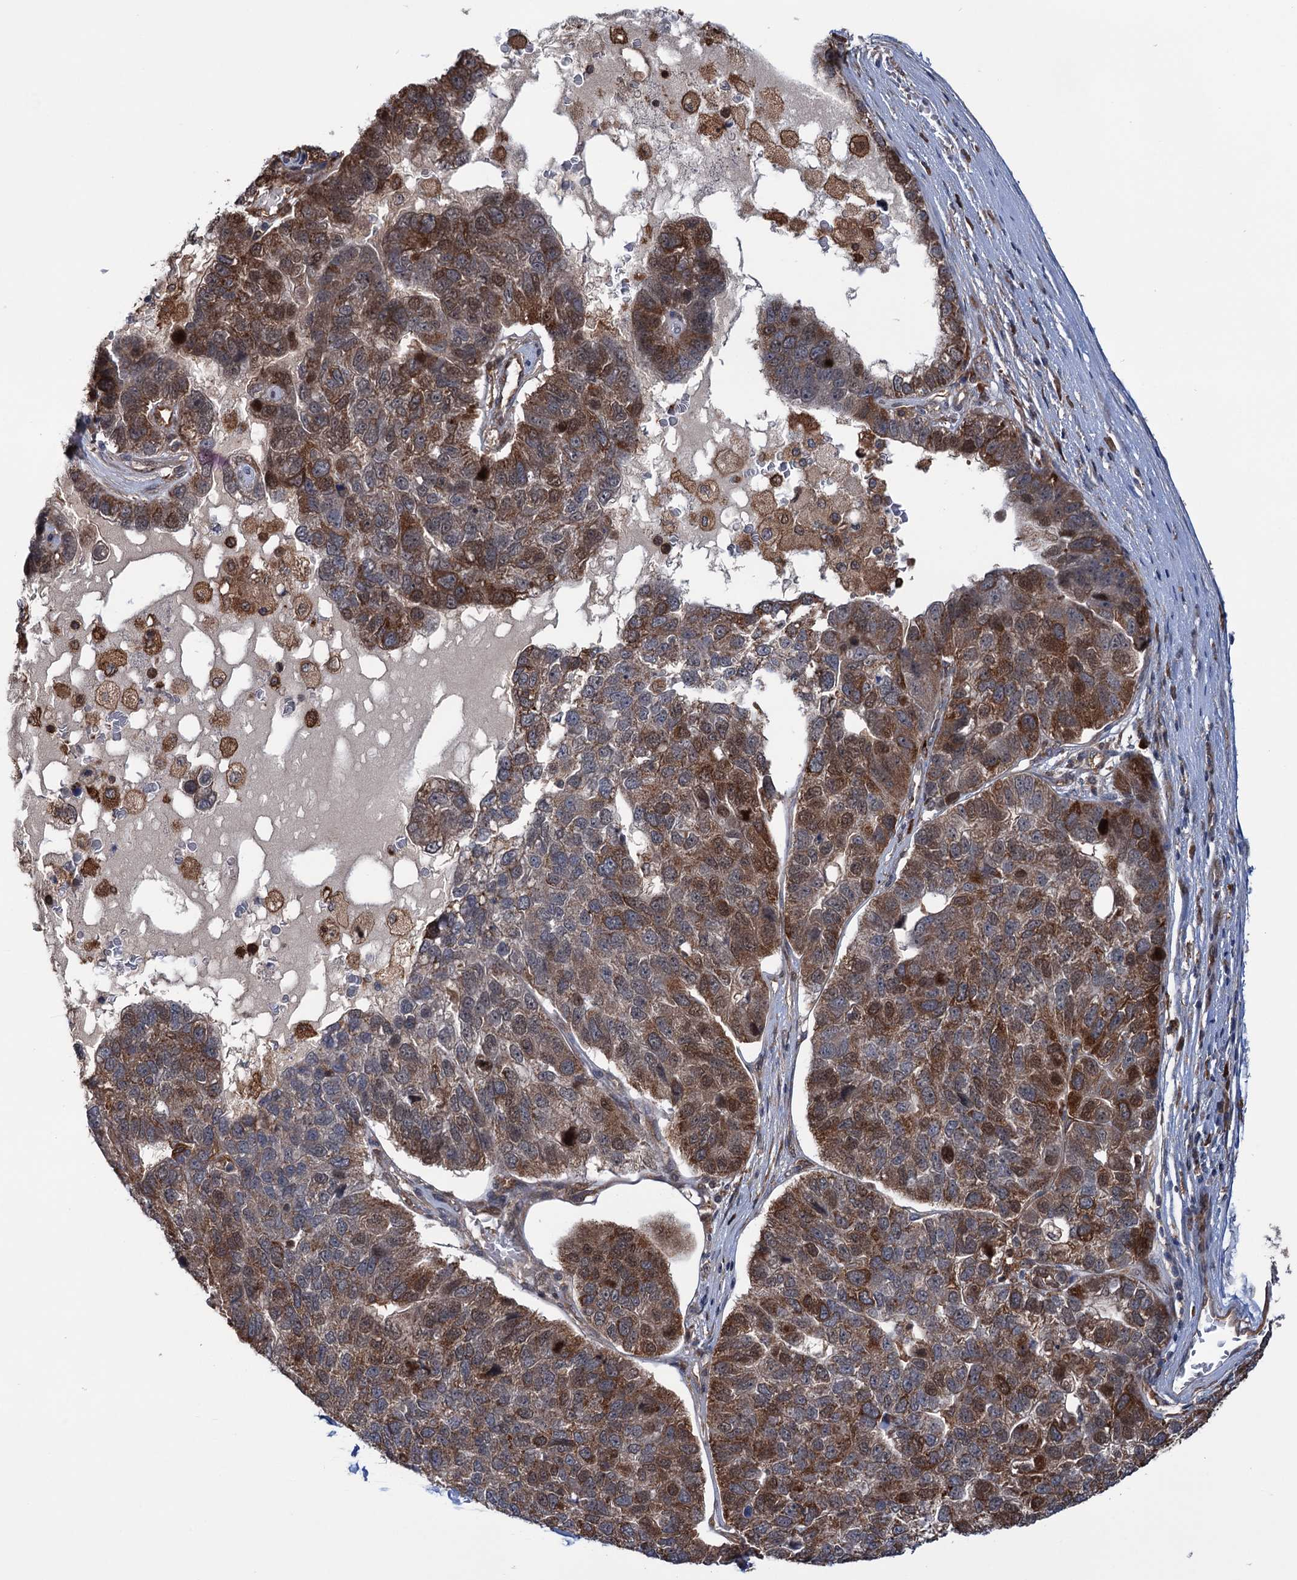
{"staining": {"intensity": "moderate", "quantity": ">75%", "location": "cytoplasmic/membranous,nuclear"}, "tissue": "pancreatic cancer", "cell_type": "Tumor cells", "image_type": "cancer", "snomed": [{"axis": "morphology", "description": "Adenocarcinoma, NOS"}, {"axis": "topography", "description": "Pancreas"}], "caption": "A brown stain shows moderate cytoplasmic/membranous and nuclear positivity of a protein in human adenocarcinoma (pancreatic) tumor cells.", "gene": "NCAPD2", "patient": {"sex": "female", "age": 61}}